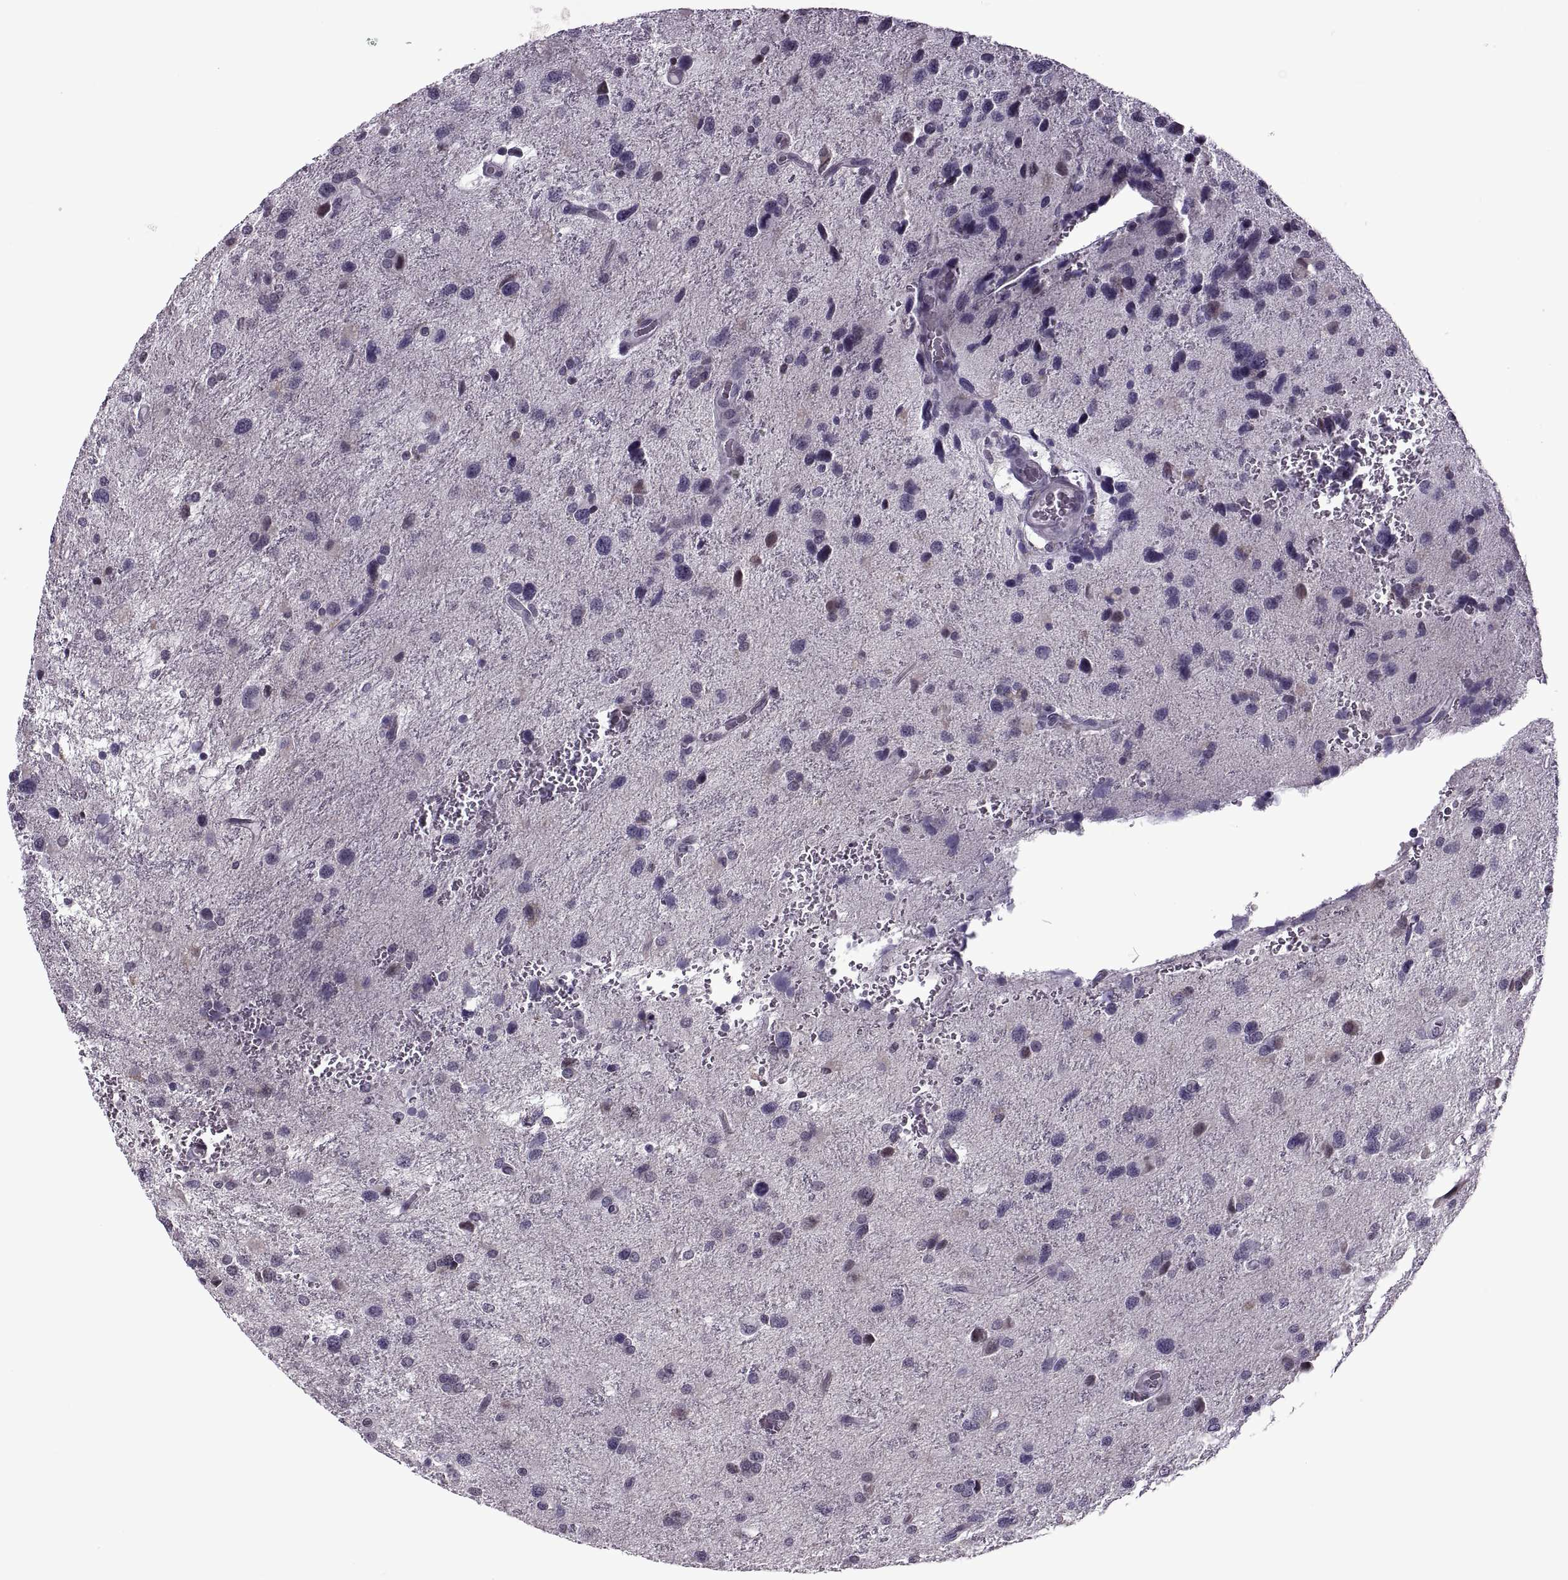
{"staining": {"intensity": "negative", "quantity": "none", "location": "none"}, "tissue": "glioma", "cell_type": "Tumor cells", "image_type": "cancer", "snomed": [{"axis": "morphology", "description": "Glioma, malignant, NOS"}, {"axis": "morphology", "description": "Glioma, malignant, High grade"}, {"axis": "topography", "description": "Brain"}], "caption": "A high-resolution micrograph shows immunohistochemistry (IHC) staining of glioma, which exhibits no significant staining in tumor cells.", "gene": "PRSS37", "patient": {"sex": "female", "age": 71}}